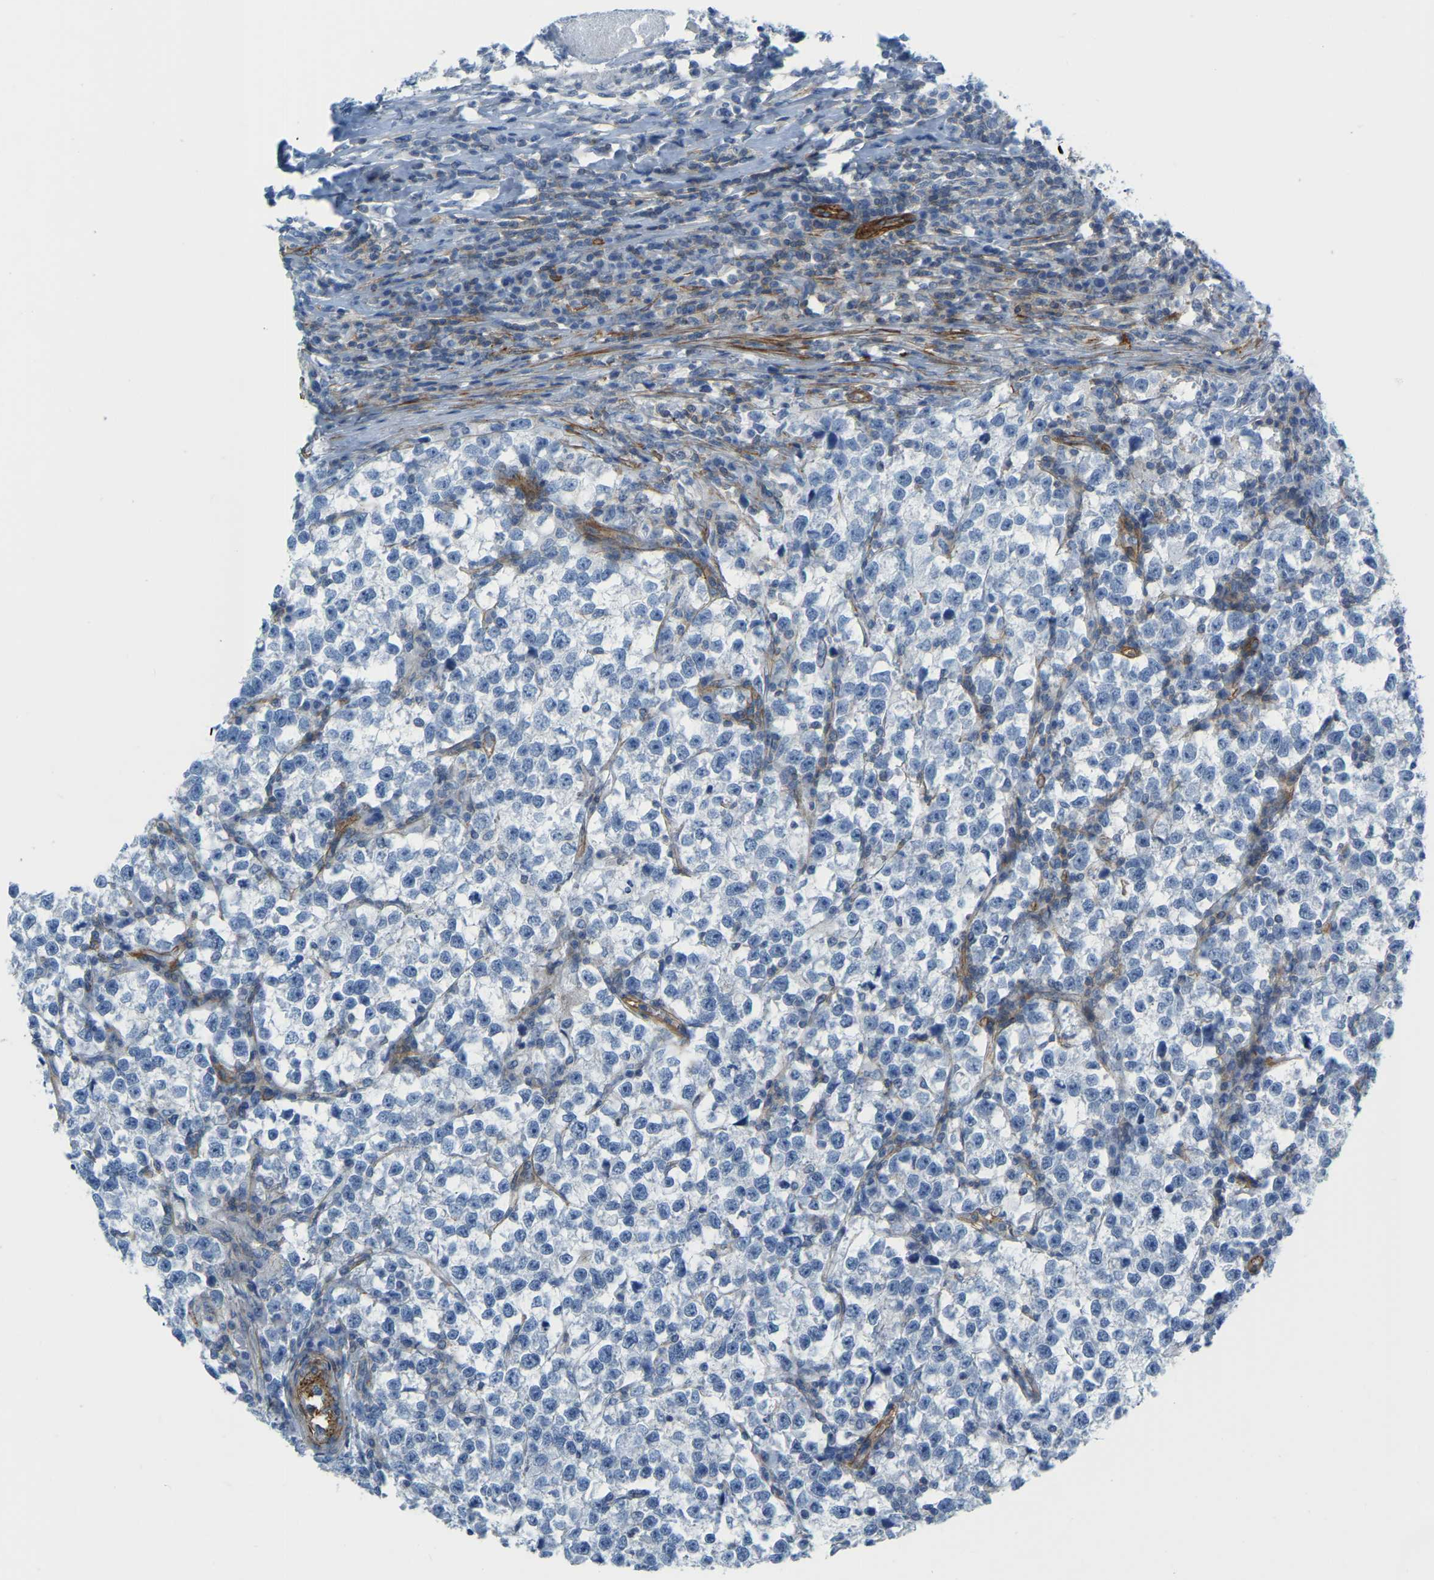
{"staining": {"intensity": "negative", "quantity": "none", "location": "none"}, "tissue": "testis cancer", "cell_type": "Tumor cells", "image_type": "cancer", "snomed": [{"axis": "morphology", "description": "Normal tissue, NOS"}, {"axis": "morphology", "description": "Seminoma, NOS"}, {"axis": "topography", "description": "Testis"}], "caption": "Seminoma (testis) was stained to show a protein in brown. There is no significant expression in tumor cells. (DAB (3,3'-diaminobenzidine) immunohistochemistry, high magnification).", "gene": "MYL3", "patient": {"sex": "male", "age": 43}}